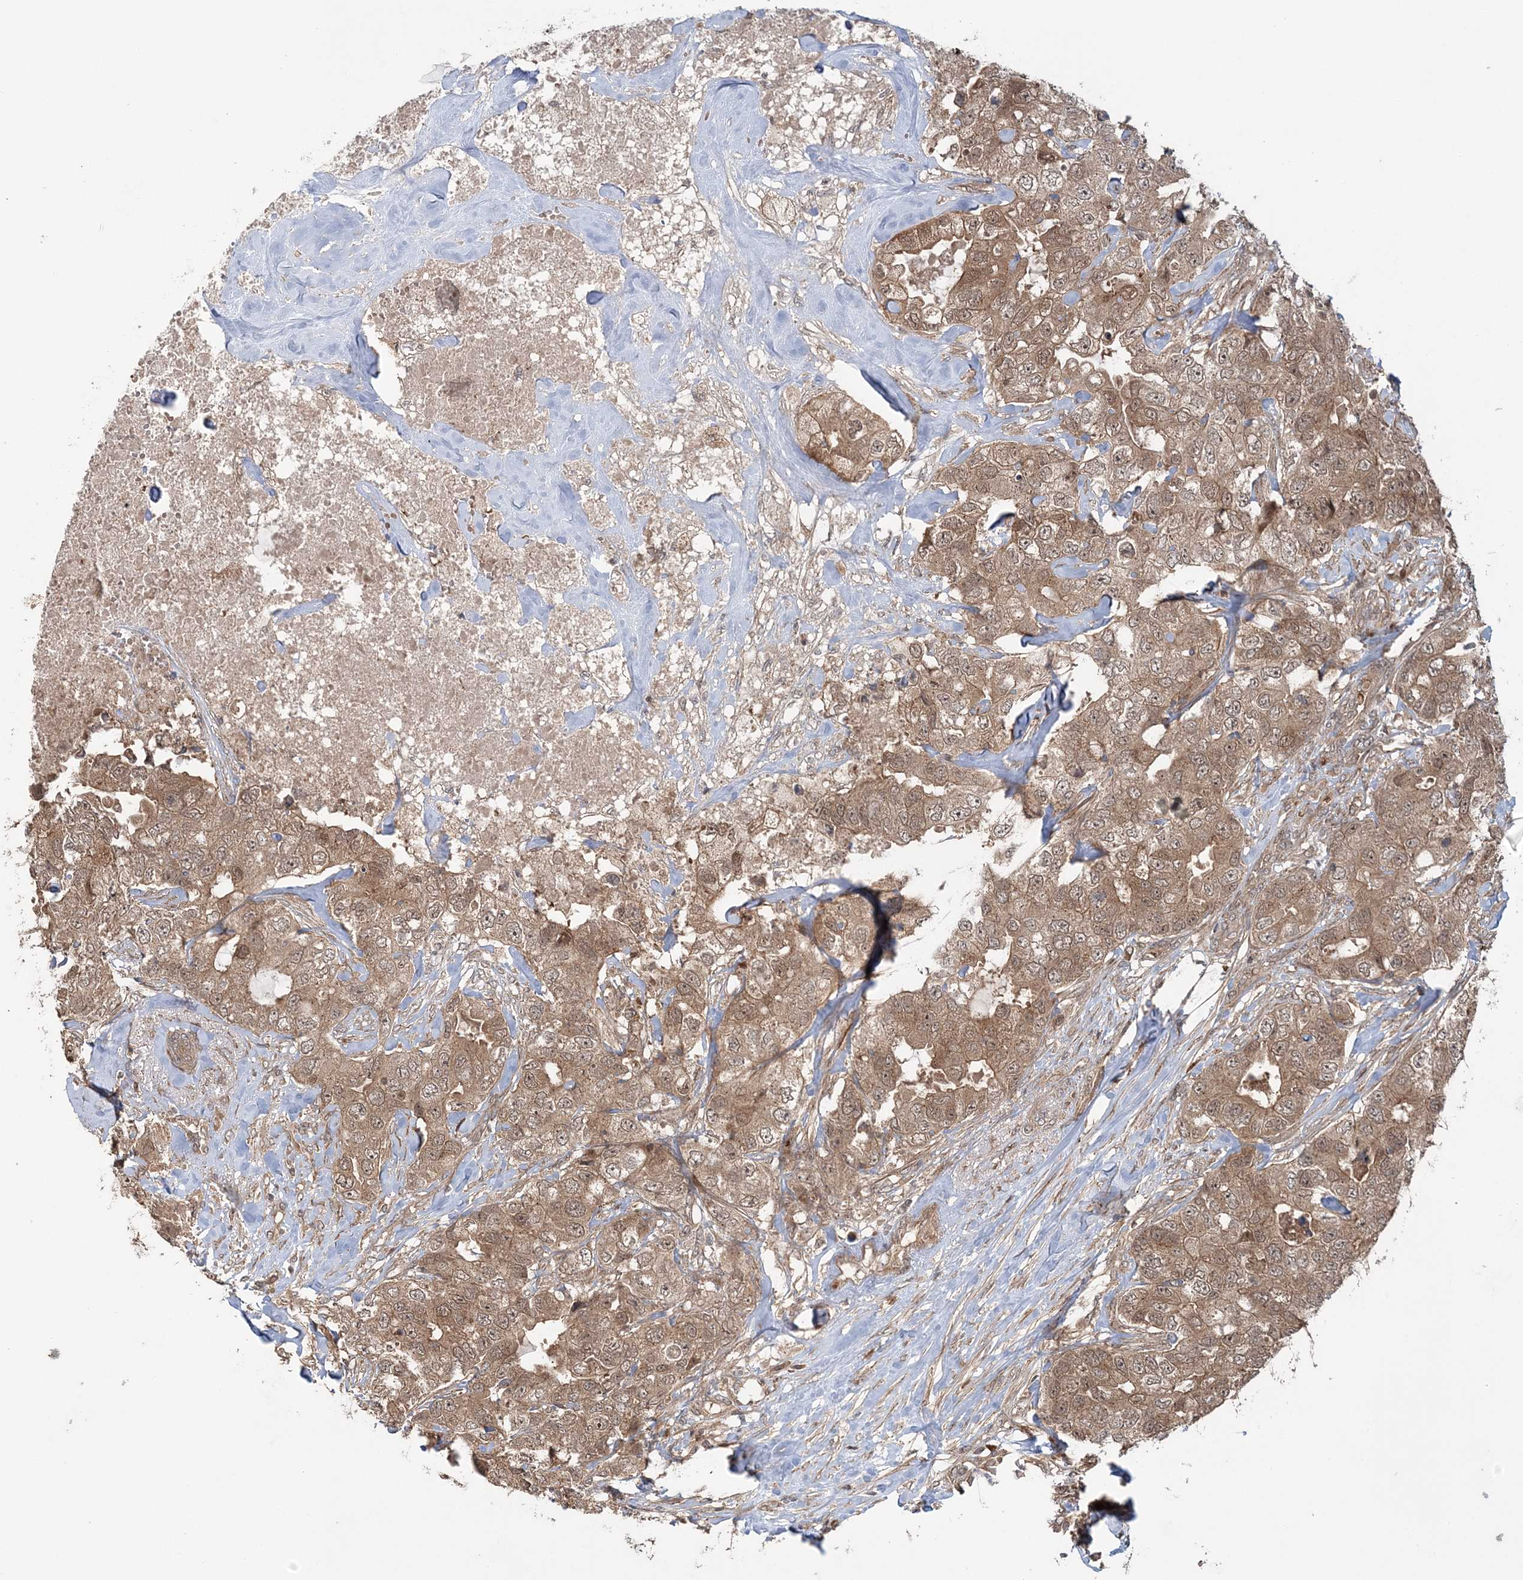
{"staining": {"intensity": "moderate", "quantity": ">75%", "location": "cytoplasmic/membranous,nuclear"}, "tissue": "breast cancer", "cell_type": "Tumor cells", "image_type": "cancer", "snomed": [{"axis": "morphology", "description": "Duct carcinoma"}, {"axis": "topography", "description": "Breast"}], "caption": "Moderate cytoplasmic/membranous and nuclear staining for a protein is appreciated in about >75% of tumor cells of breast invasive ductal carcinoma using immunohistochemistry.", "gene": "UBTD2", "patient": {"sex": "female", "age": 62}}